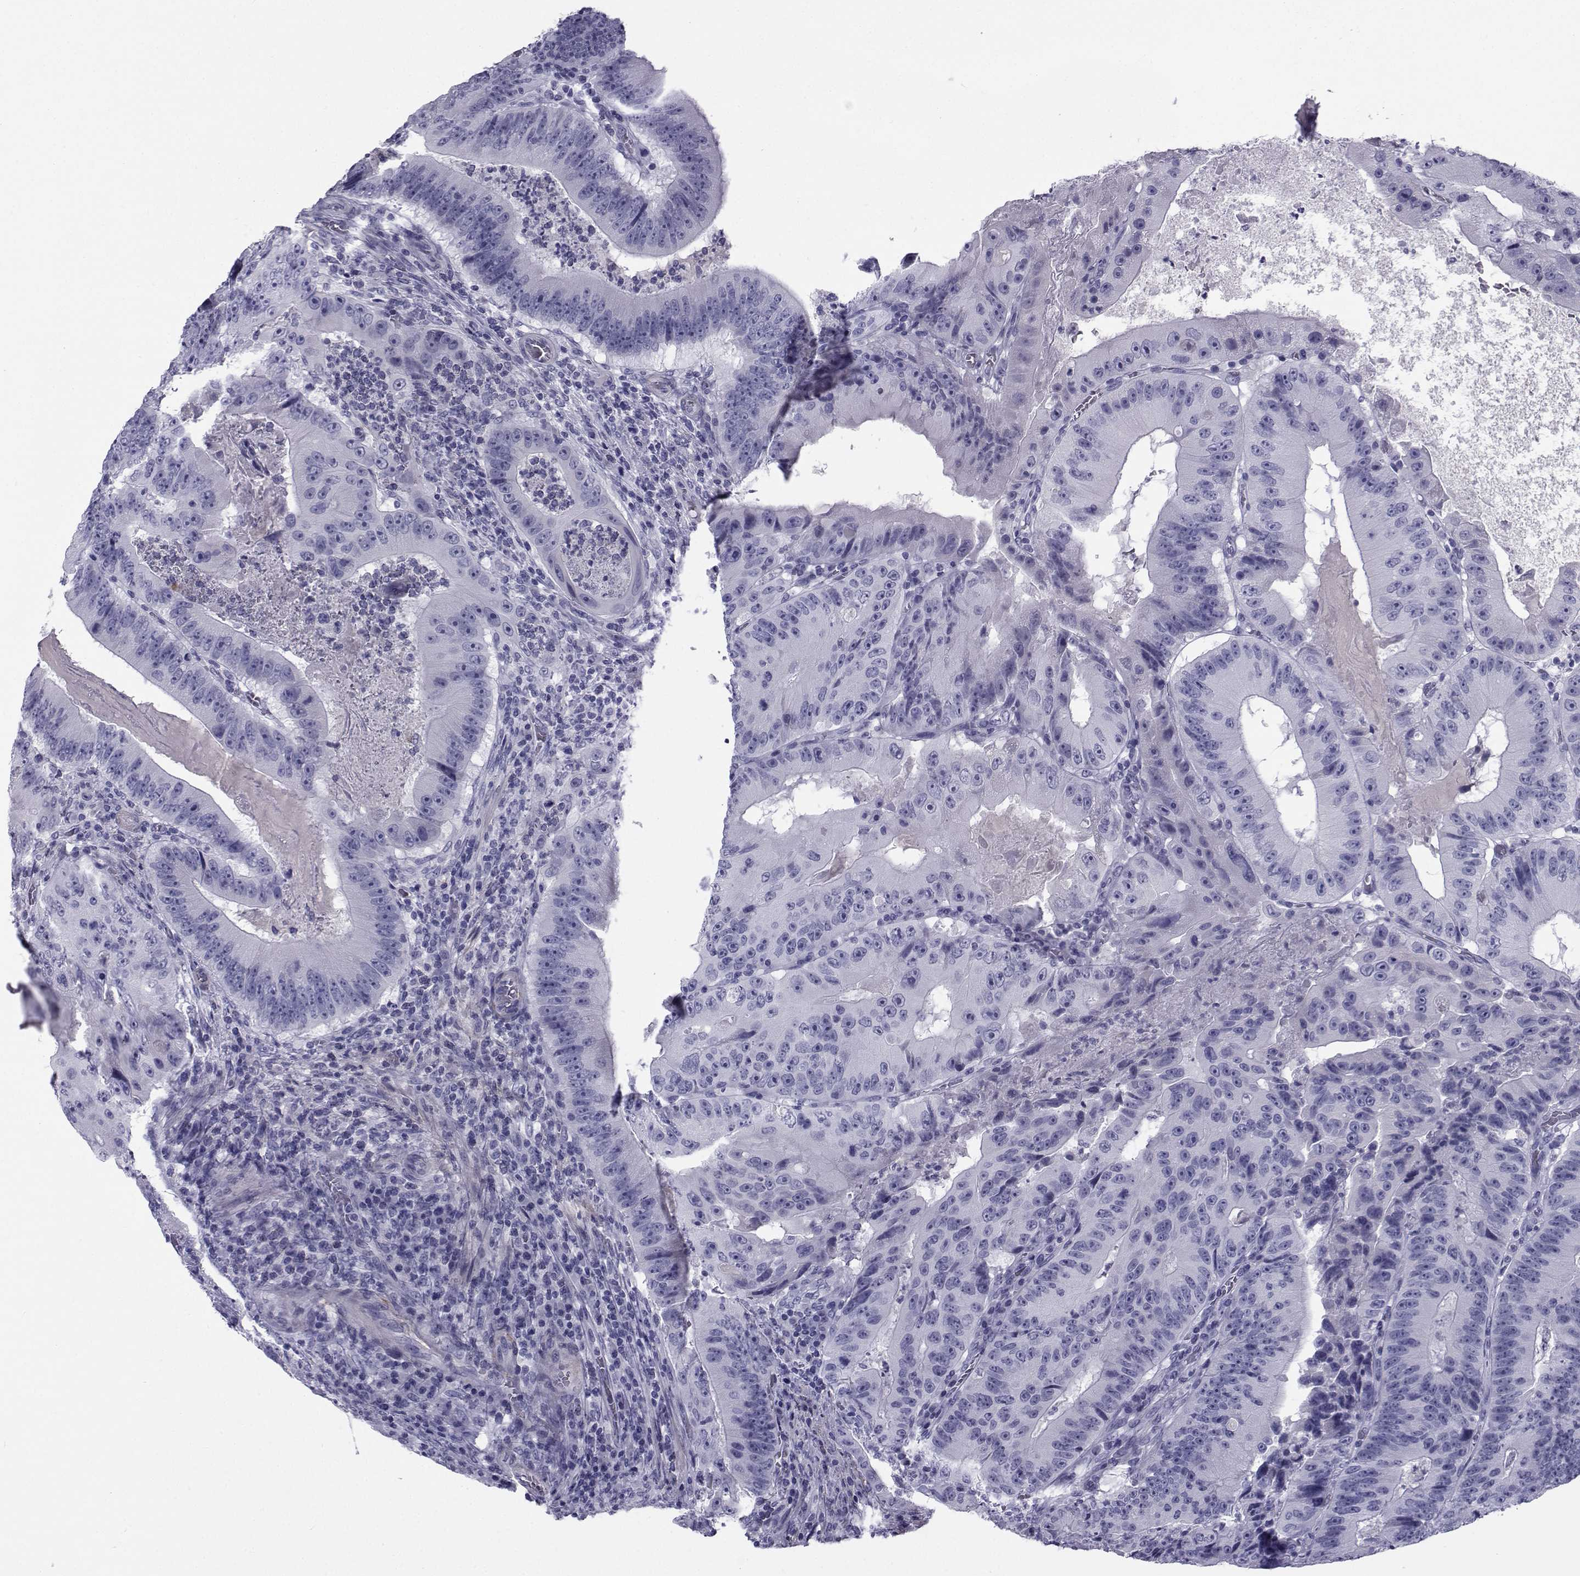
{"staining": {"intensity": "negative", "quantity": "none", "location": "none"}, "tissue": "colorectal cancer", "cell_type": "Tumor cells", "image_type": "cancer", "snomed": [{"axis": "morphology", "description": "Adenocarcinoma, NOS"}, {"axis": "topography", "description": "Colon"}], "caption": "High magnification brightfield microscopy of colorectal cancer stained with DAB (brown) and counterstained with hematoxylin (blue): tumor cells show no significant staining.", "gene": "SPANXD", "patient": {"sex": "female", "age": 86}}